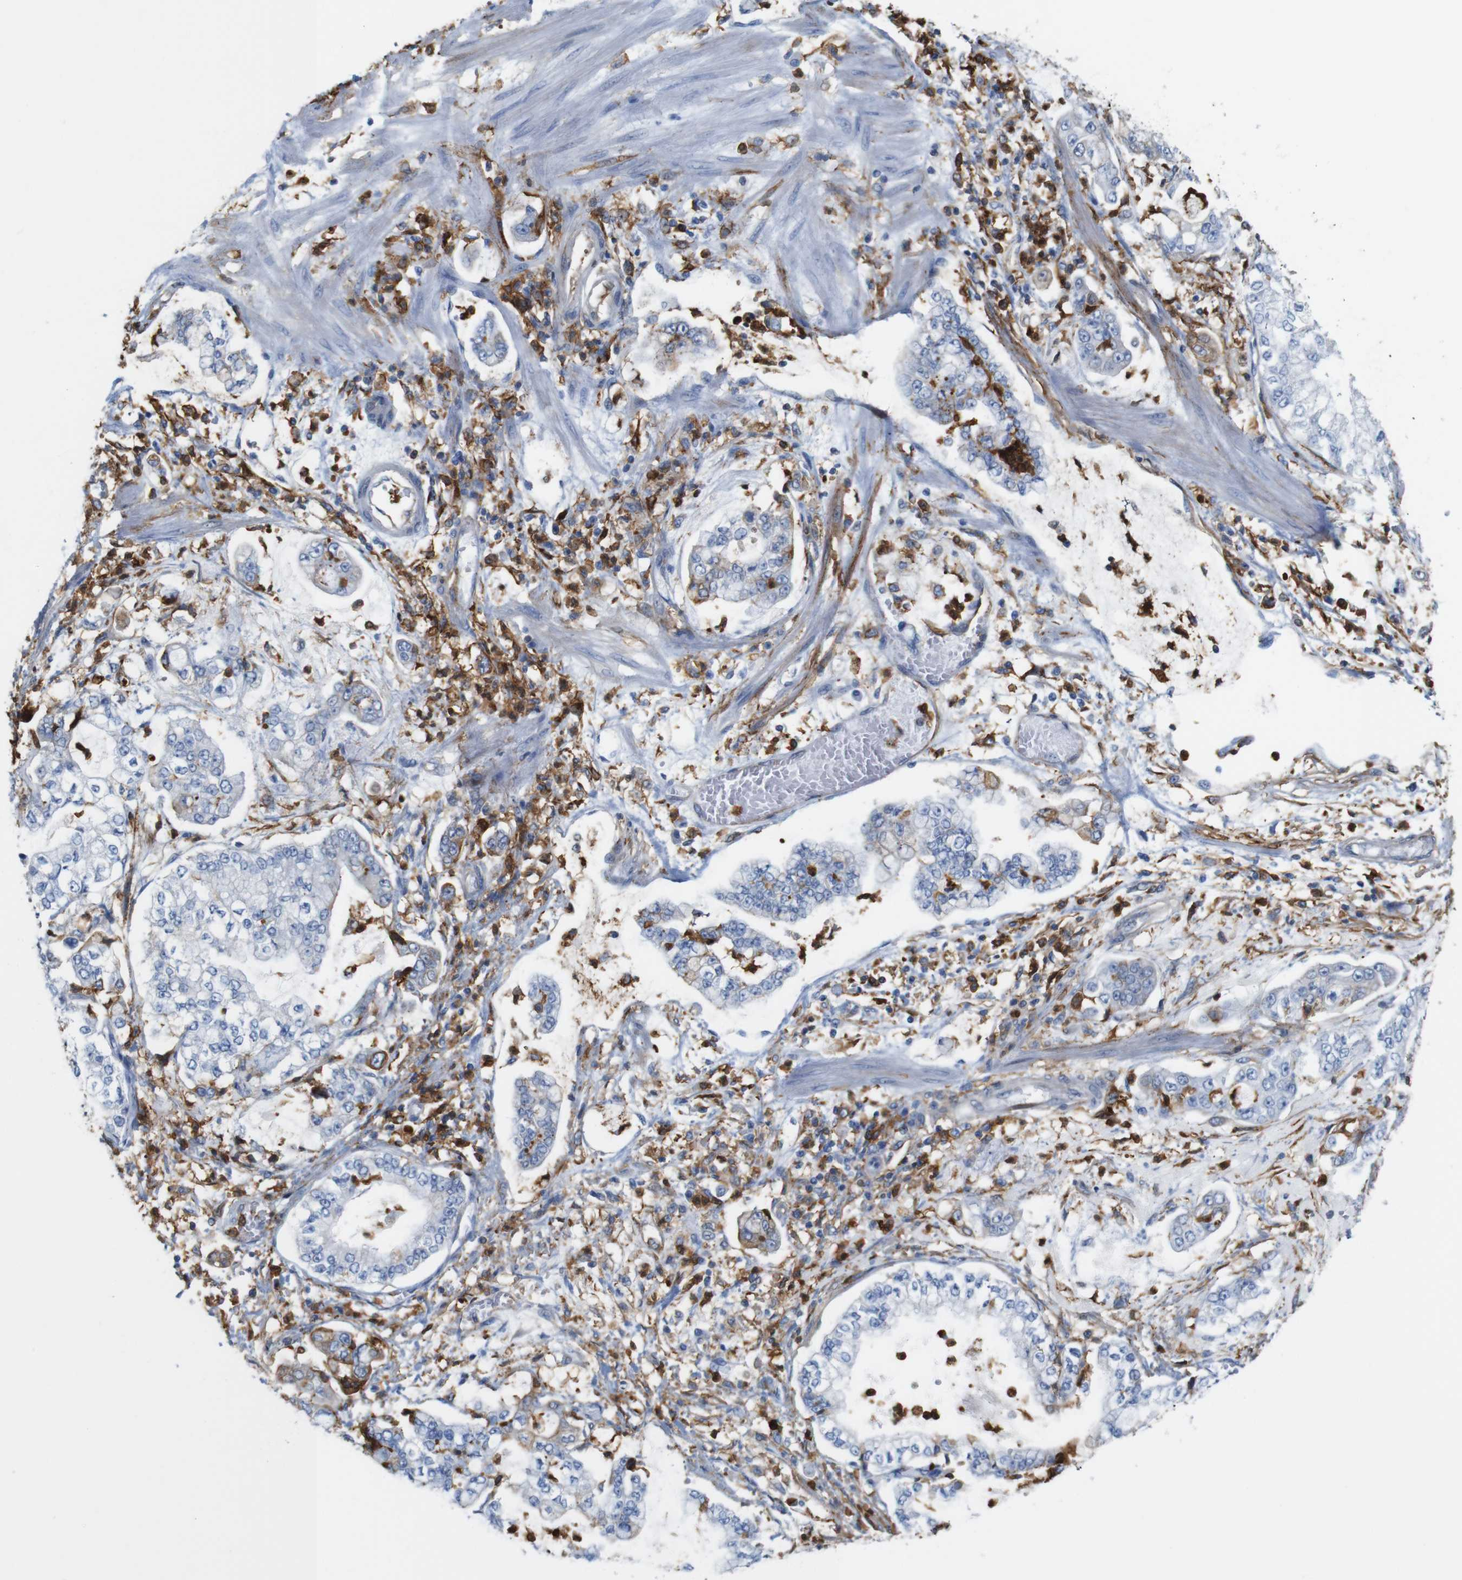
{"staining": {"intensity": "negative", "quantity": "none", "location": "none"}, "tissue": "stomach cancer", "cell_type": "Tumor cells", "image_type": "cancer", "snomed": [{"axis": "morphology", "description": "Adenocarcinoma, NOS"}, {"axis": "topography", "description": "Stomach"}], "caption": "Immunohistochemical staining of adenocarcinoma (stomach) demonstrates no significant positivity in tumor cells. (Stains: DAB immunohistochemistry (IHC) with hematoxylin counter stain, Microscopy: brightfield microscopy at high magnification).", "gene": "ANXA1", "patient": {"sex": "male", "age": 76}}